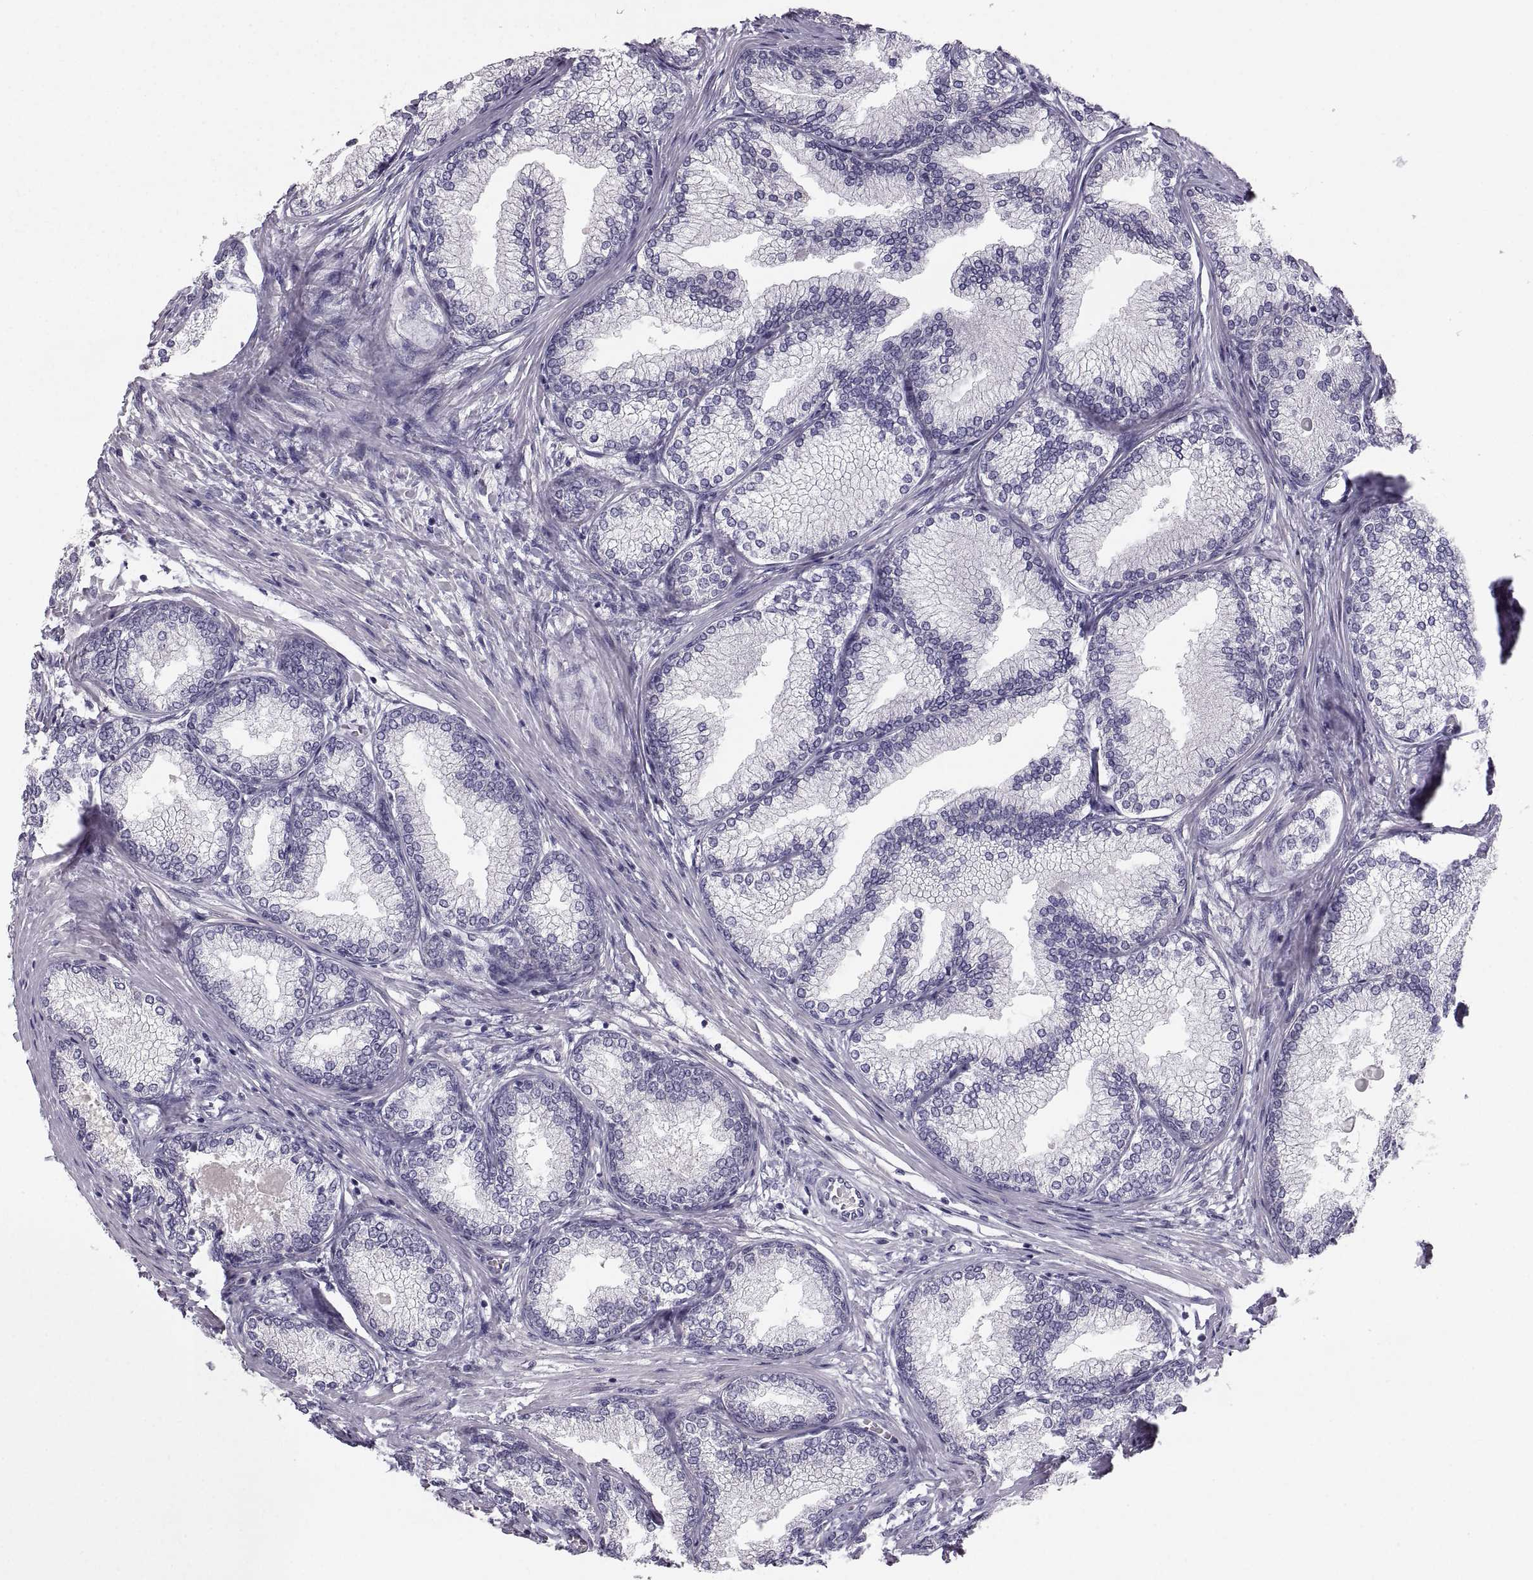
{"staining": {"intensity": "negative", "quantity": "none", "location": "none"}, "tissue": "prostate", "cell_type": "Glandular cells", "image_type": "normal", "snomed": [{"axis": "morphology", "description": "Normal tissue, NOS"}, {"axis": "topography", "description": "Prostate"}], "caption": "The photomicrograph reveals no staining of glandular cells in normal prostate.", "gene": "ZNF185", "patient": {"sex": "male", "age": 72}}